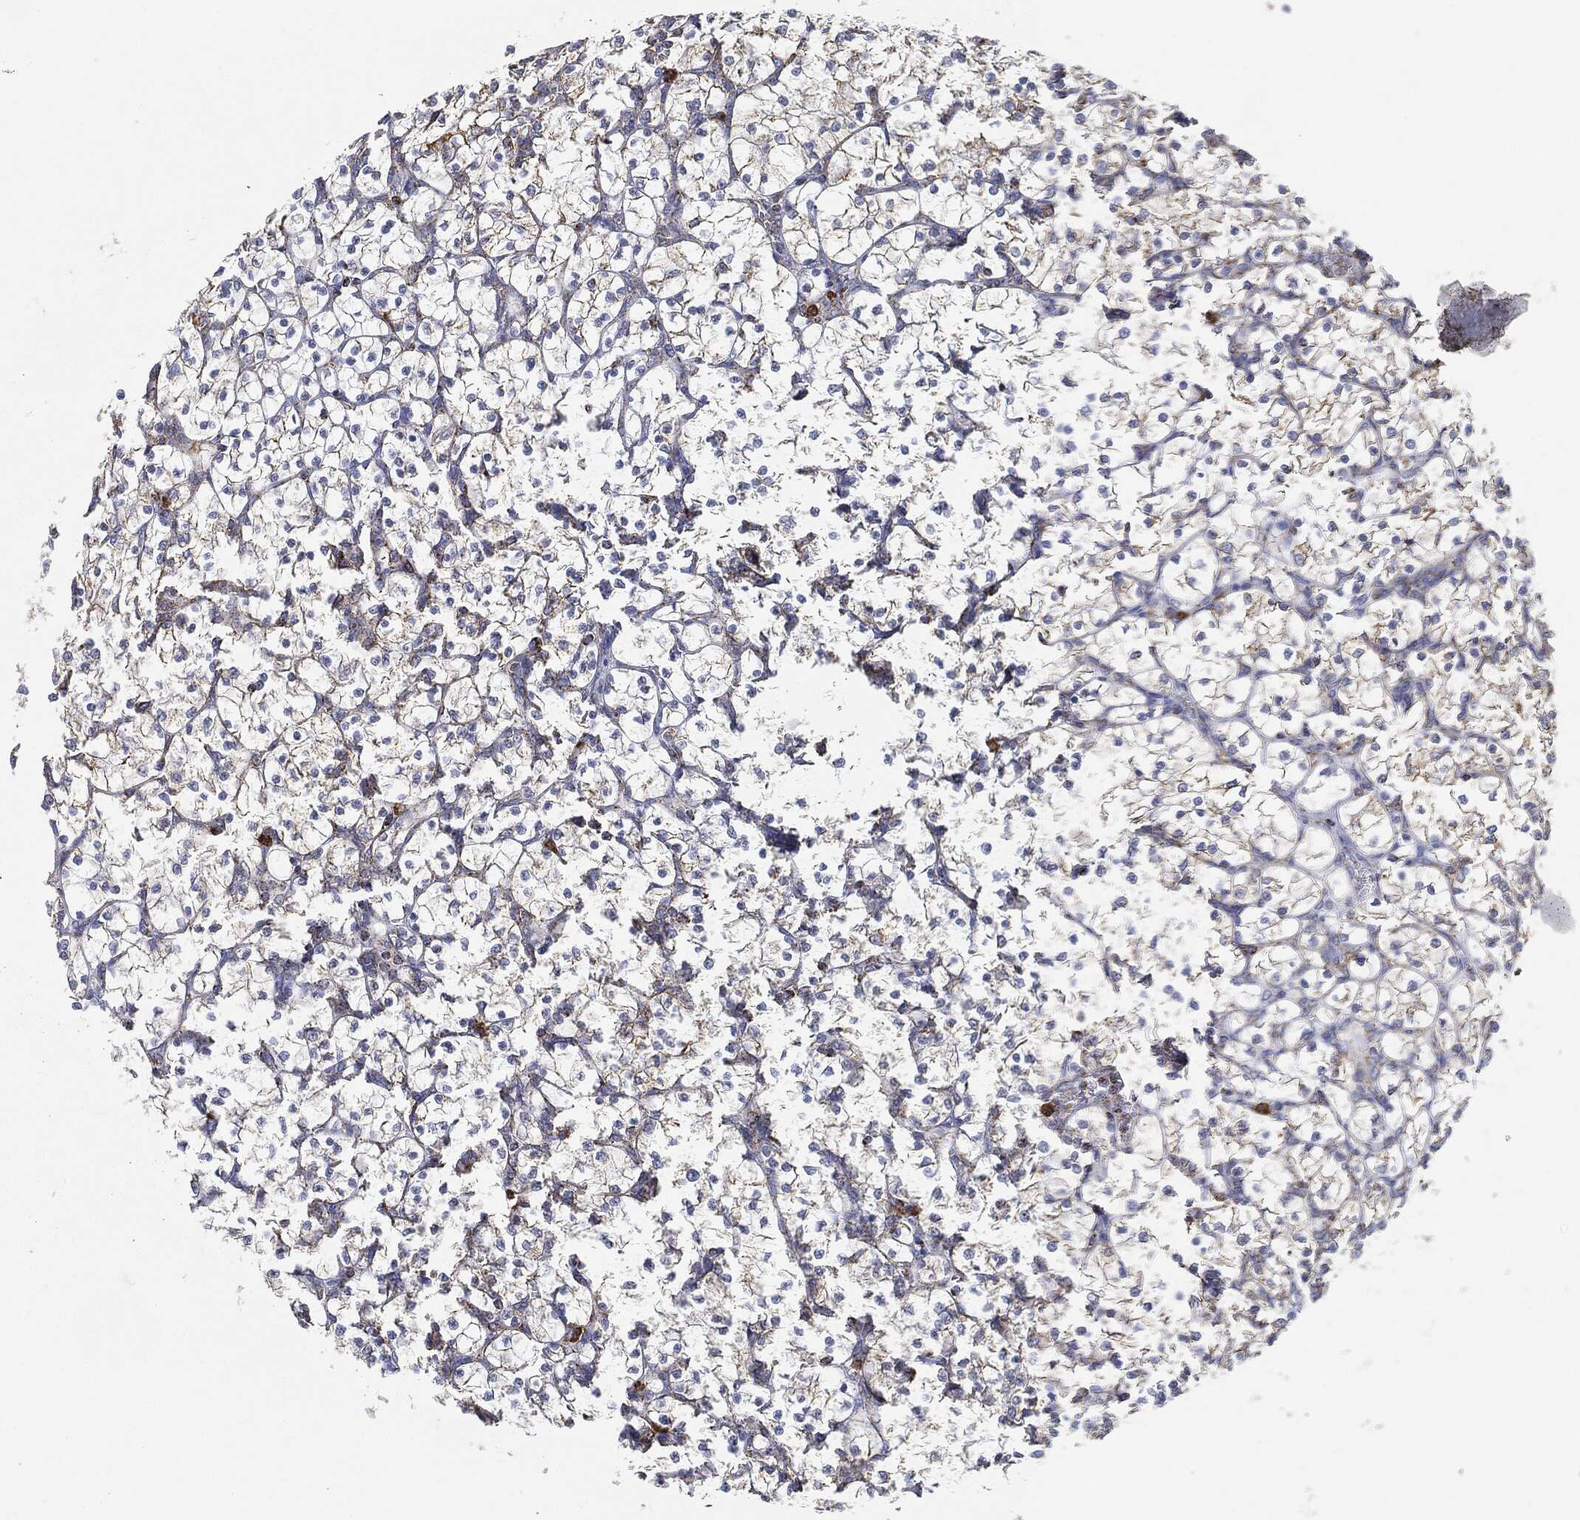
{"staining": {"intensity": "moderate", "quantity": "<25%", "location": "cytoplasmic/membranous"}, "tissue": "renal cancer", "cell_type": "Tumor cells", "image_type": "cancer", "snomed": [{"axis": "morphology", "description": "Adenocarcinoma, NOS"}, {"axis": "topography", "description": "Kidney"}], "caption": "This is a histology image of immunohistochemistry (IHC) staining of renal adenocarcinoma, which shows moderate staining in the cytoplasmic/membranous of tumor cells.", "gene": "CAPN15", "patient": {"sex": "female", "age": 89}}